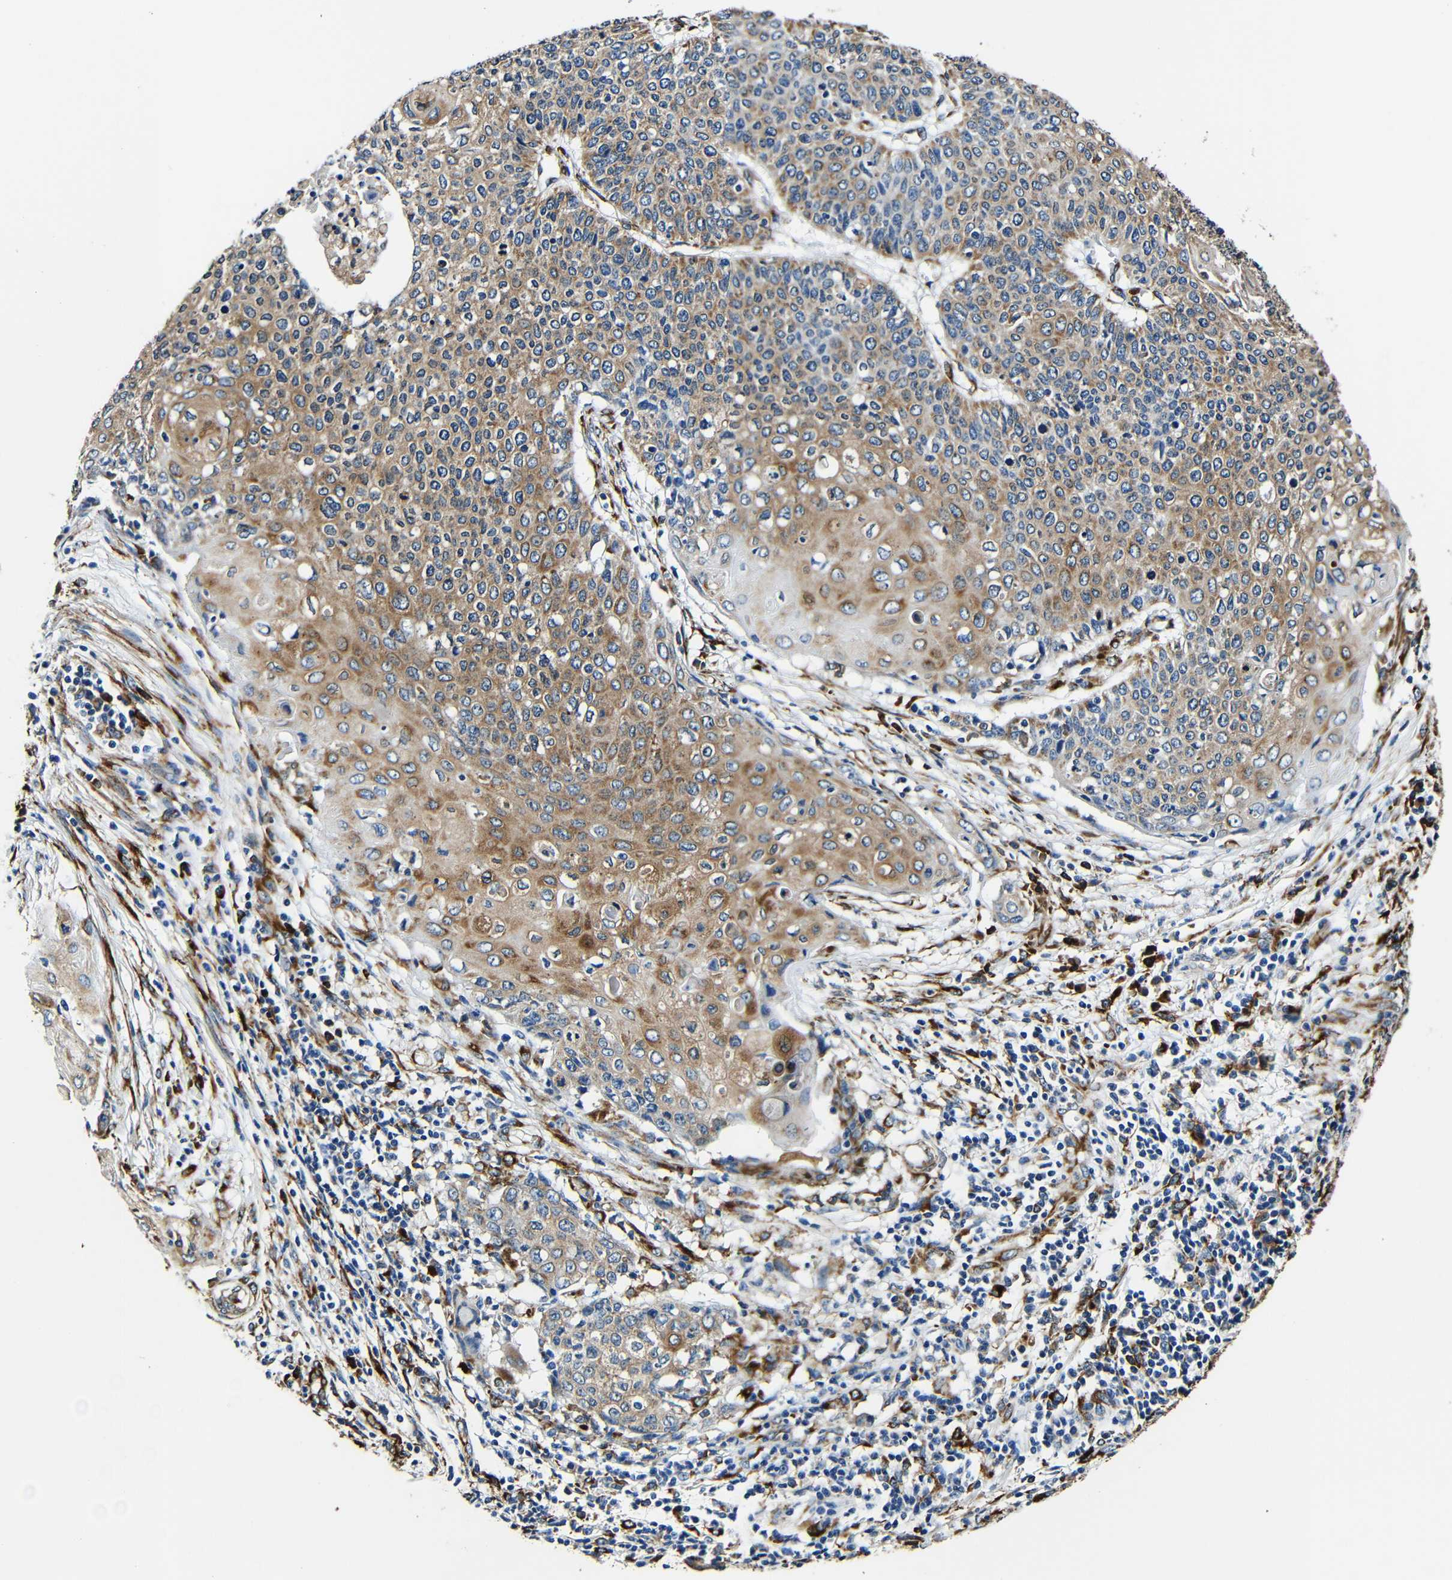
{"staining": {"intensity": "moderate", "quantity": ">75%", "location": "cytoplasmic/membranous"}, "tissue": "cervical cancer", "cell_type": "Tumor cells", "image_type": "cancer", "snomed": [{"axis": "morphology", "description": "Squamous cell carcinoma, NOS"}, {"axis": "topography", "description": "Cervix"}], "caption": "Moderate cytoplasmic/membranous positivity for a protein is identified in about >75% of tumor cells of cervical cancer using IHC.", "gene": "RRBP1", "patient": {"sex": "female", "age": 39}}